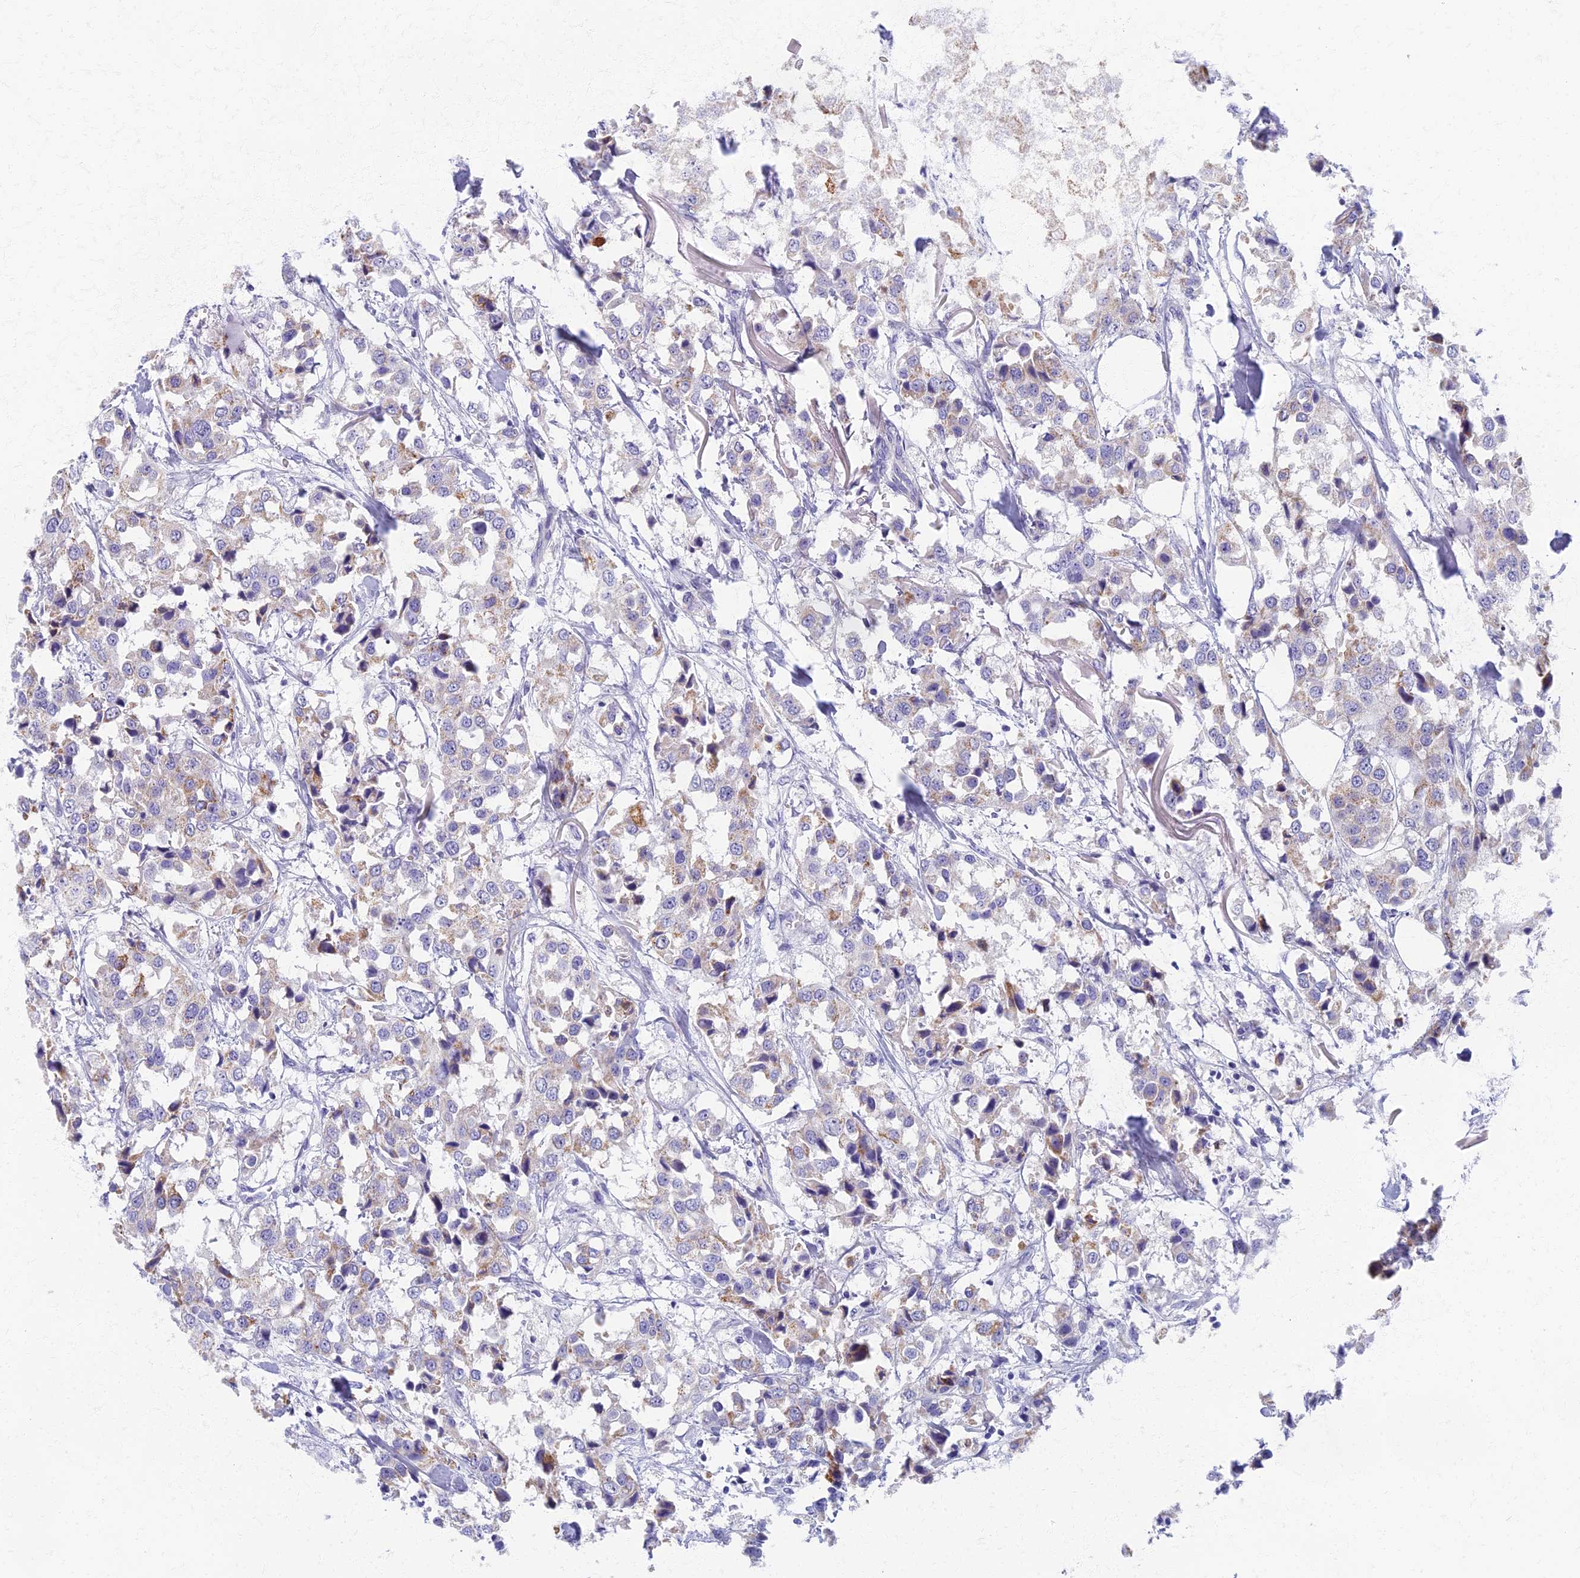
{"staining": {"intensity": "moderate", "quantity": "<25%", "location": "cytoplasmic/membranous"}, "tissue": "breast cancer", "cell_type": "Tumor cells", "image_type": "cancer", "snomed": [{"axis": "morphology", "description": "Duct carcinoma"}, {"axis": "topography", "description": "Breast"}], "caption": "Breast infiltrating ductal carcinoma stained for a protein demonstrates moderate cytoplasmic/membranous positivity in tumor cells. (Stains: DAB (3,3'-diaminobenzidine) in brown, nuclei in blue, Microscopy: brightfield microscopy at high magnification).", "gene": "AP4E1", "patient": {"sex": "female", "age": 80}}